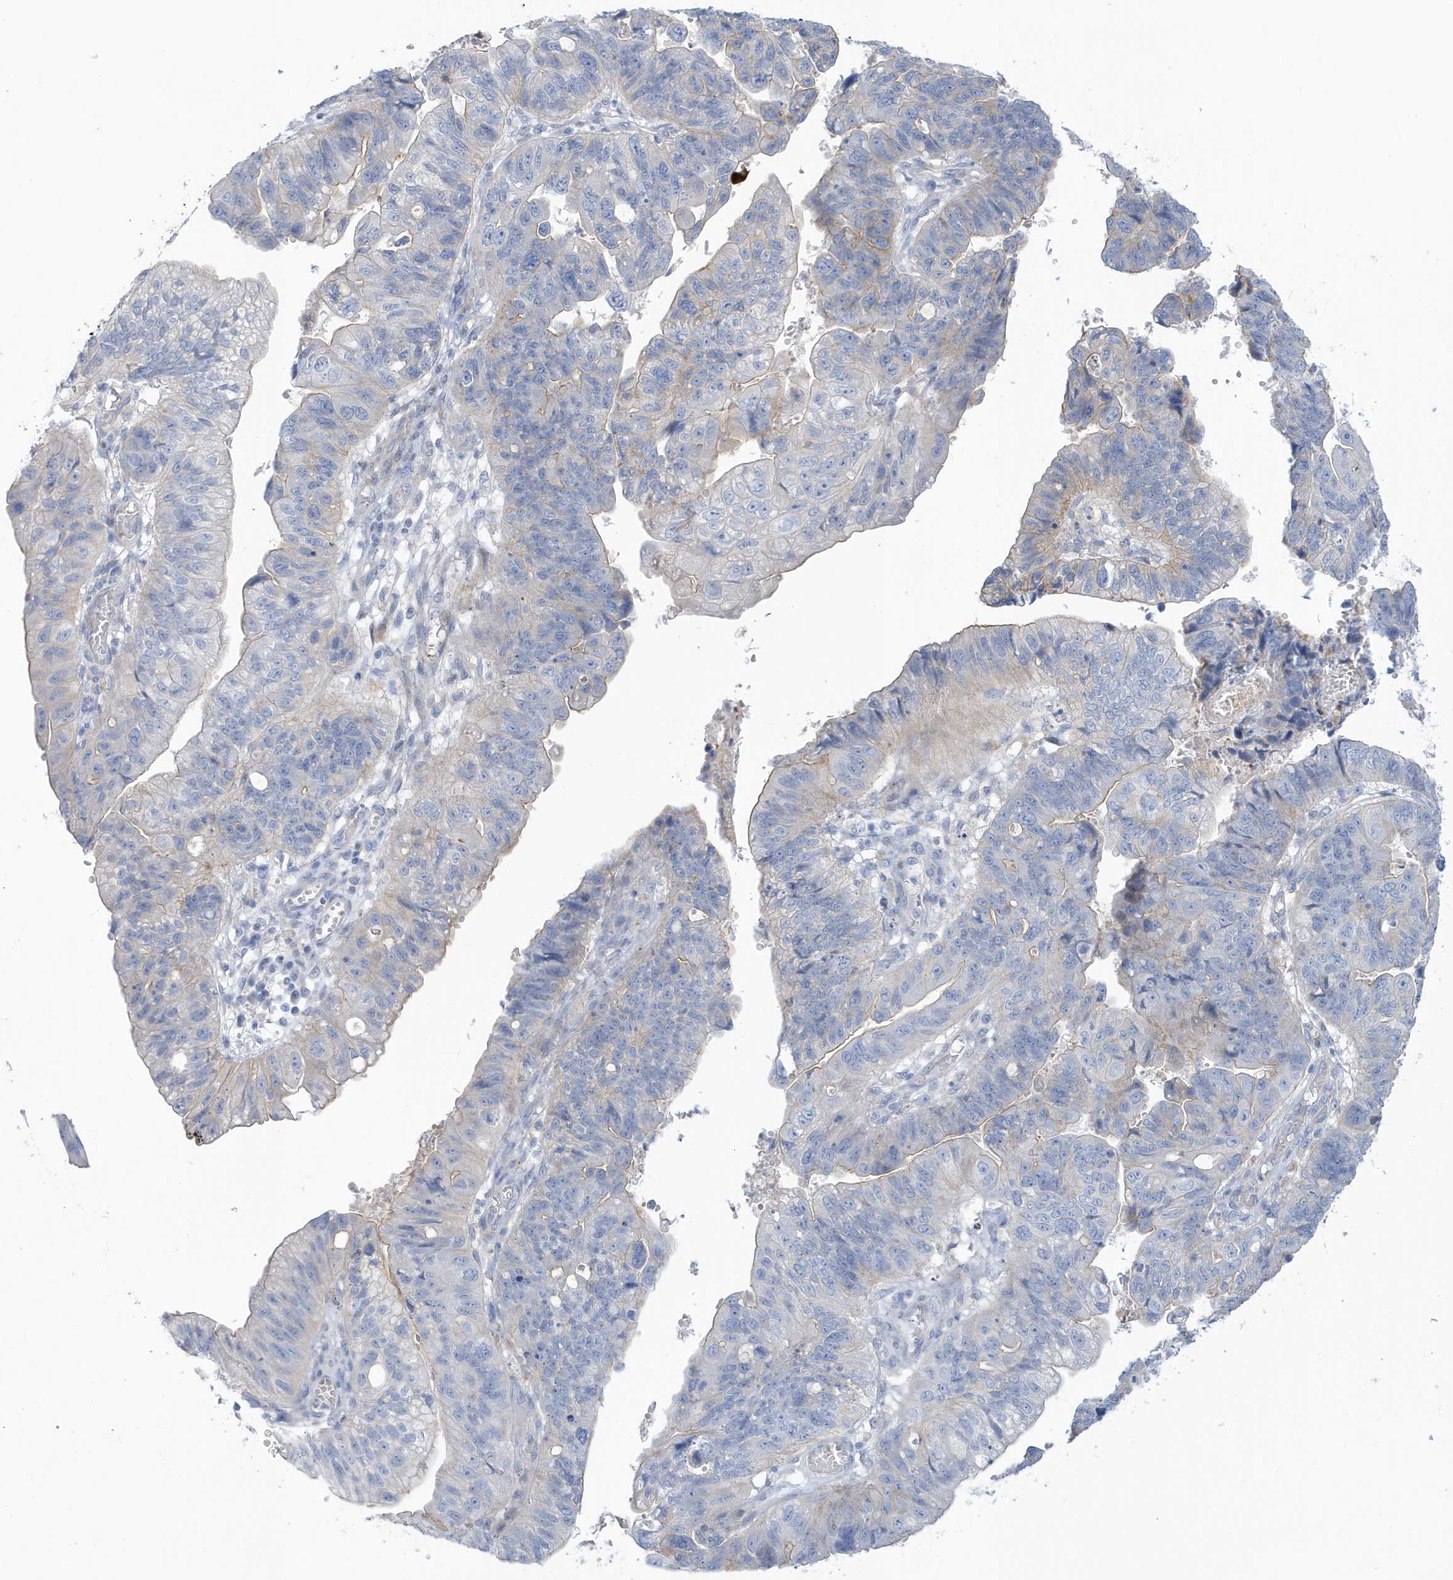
{"staining": {"intensity": "negative", "quantity": "none", "location": "none"}, "tissue": "stomach cancer", "cell_type": "Tumor cells", "image_type": "cancer", "snomed": [{"axis": "morphology", "description": "Adenocarcinoma, NOS"}, {"axis": "topography", "description": "Stomach"}], "caption": "Immunohistochemistry image of neoplastic tissue: human stomach adenocarcinoma stained with DAB exhibits no significant protein positivity in tumor cells.", "gene": "ATP13A5", "patient": {"sex": "male", "age": 59}}